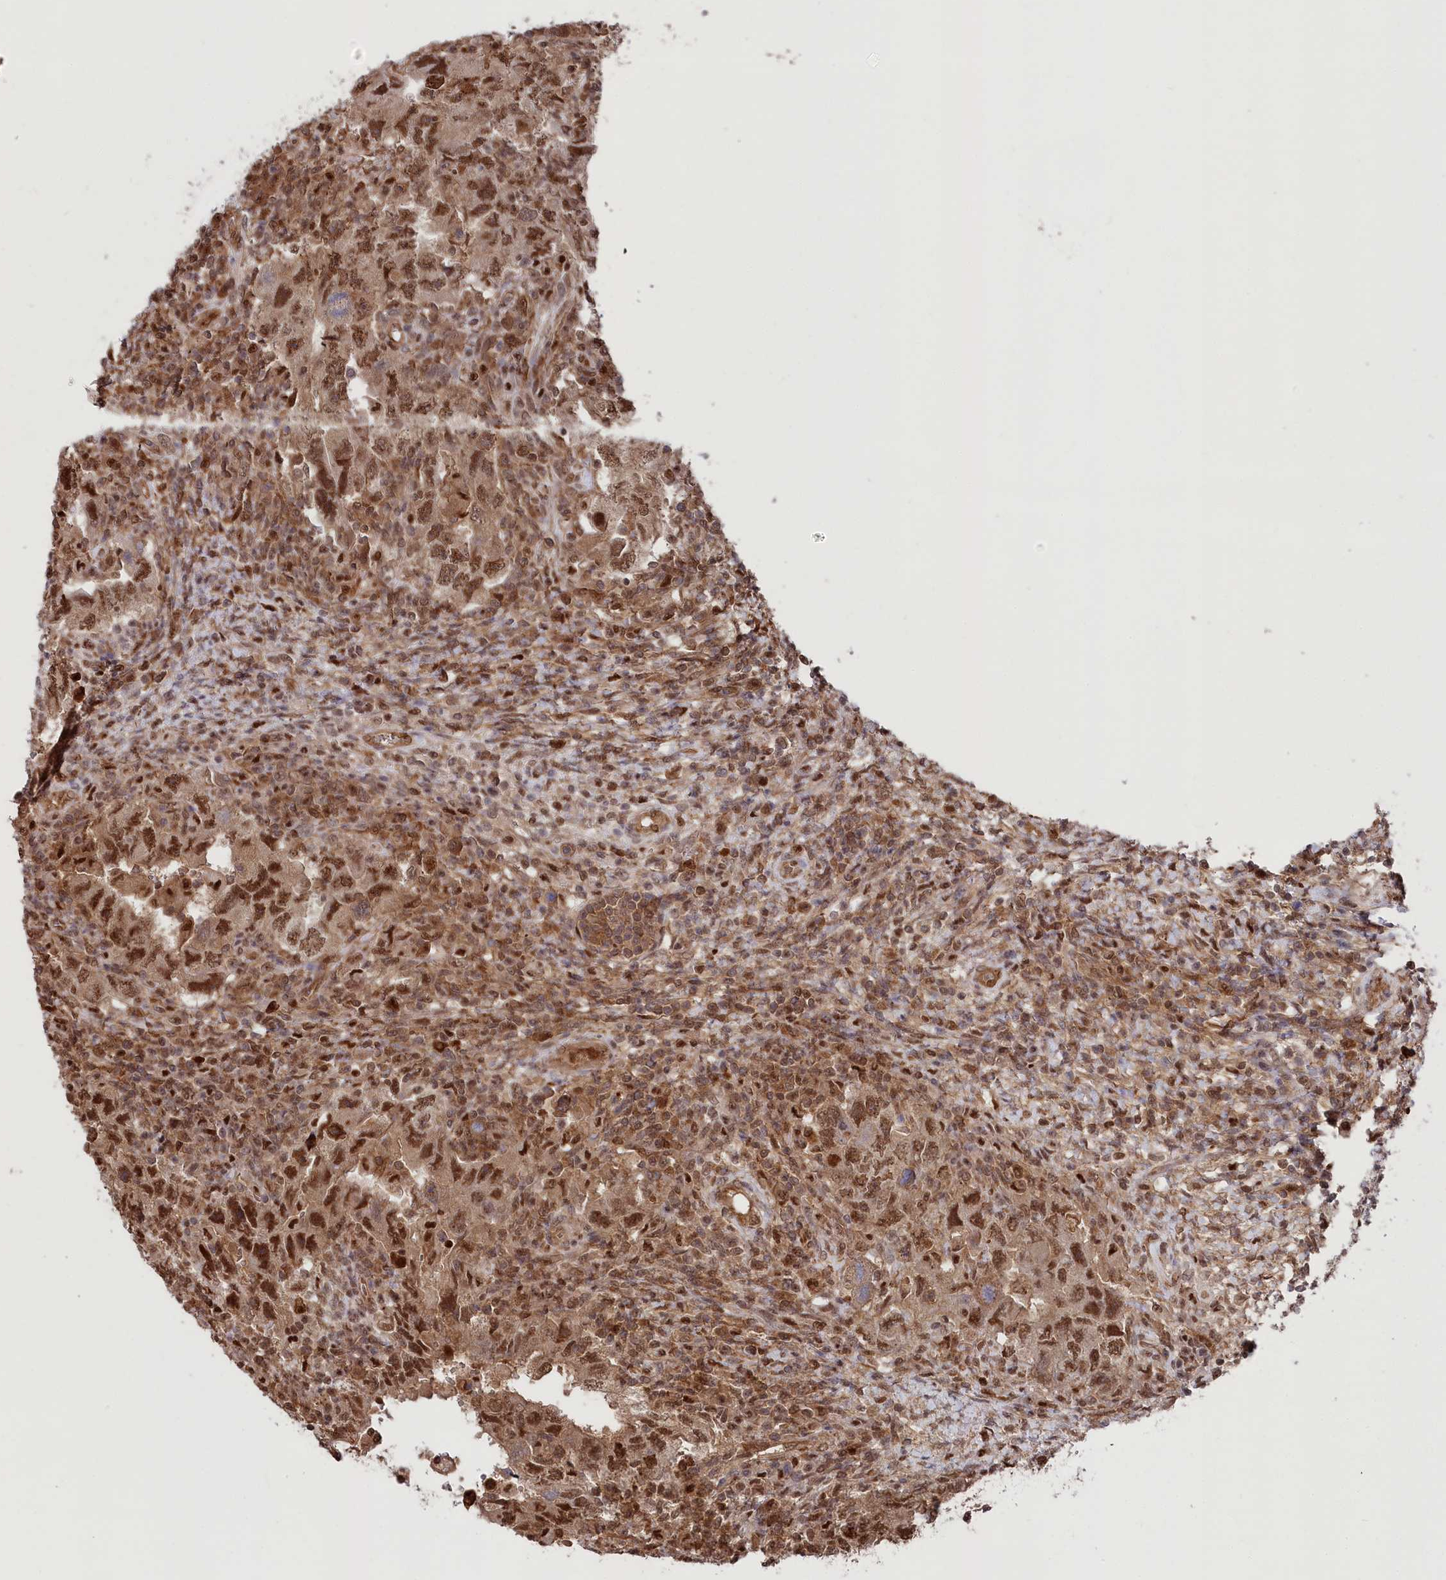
{"staining": {"intensity": "moderate", "quantity": ">75%", "location": "cytoplasmic/membranous,nuclear"}, "tissue": "testis cancer", "cell_type": "Tumor cells", "image_type": "cancer", "snomed": [{"axis": "morphology", "description": "Carcinoma, Embryonal, NOS"}, {"axis": "topography", "description": "Testis"}], "caption": "Human testis cancer (embryonal carcinoma) stained with a protein marker reveals moderate staining in tumor cells.", "gene": "PSMA1", "patient": {"sex": "male", "age": 26}}